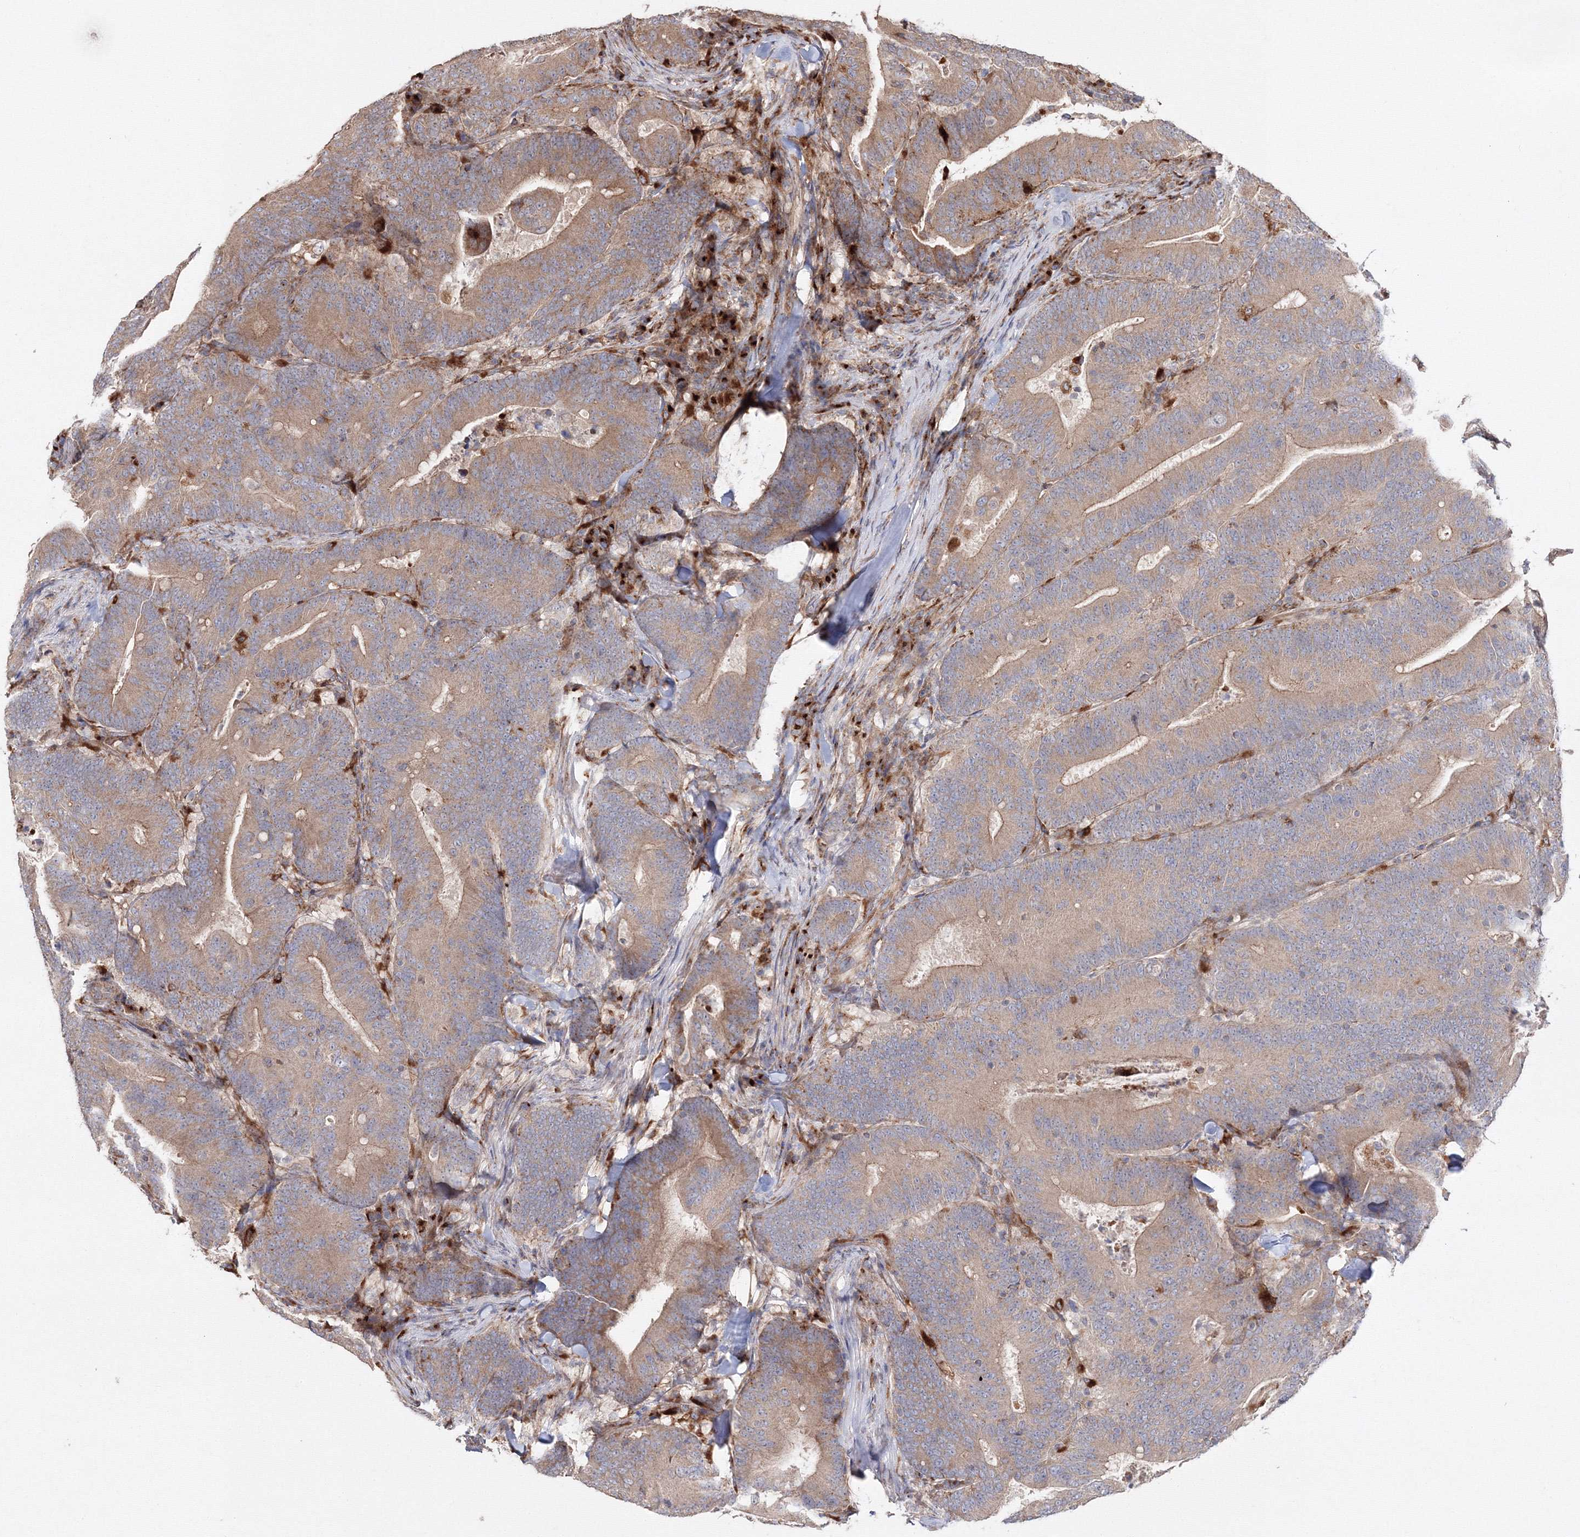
{"staining": {"intensity": "moderate", "quantity": ">75%", "location": "cytoplasmic/membranous"}, "tissue": "colorectal cancer", "cell_type": "Tumor cells", "image_type": "cancer", "snomed": [{"axis": "morphology", "description": "Adenocarcinoma, NOS"}, {"axis": "topography", "description": "Colon"}], "caption": "Colorectal adenocarcinoma stained with a protein marker exhibits moderate staining in tumor cells.", "gene": "DDO", "patient": {"sex": "female", "age": 66}}